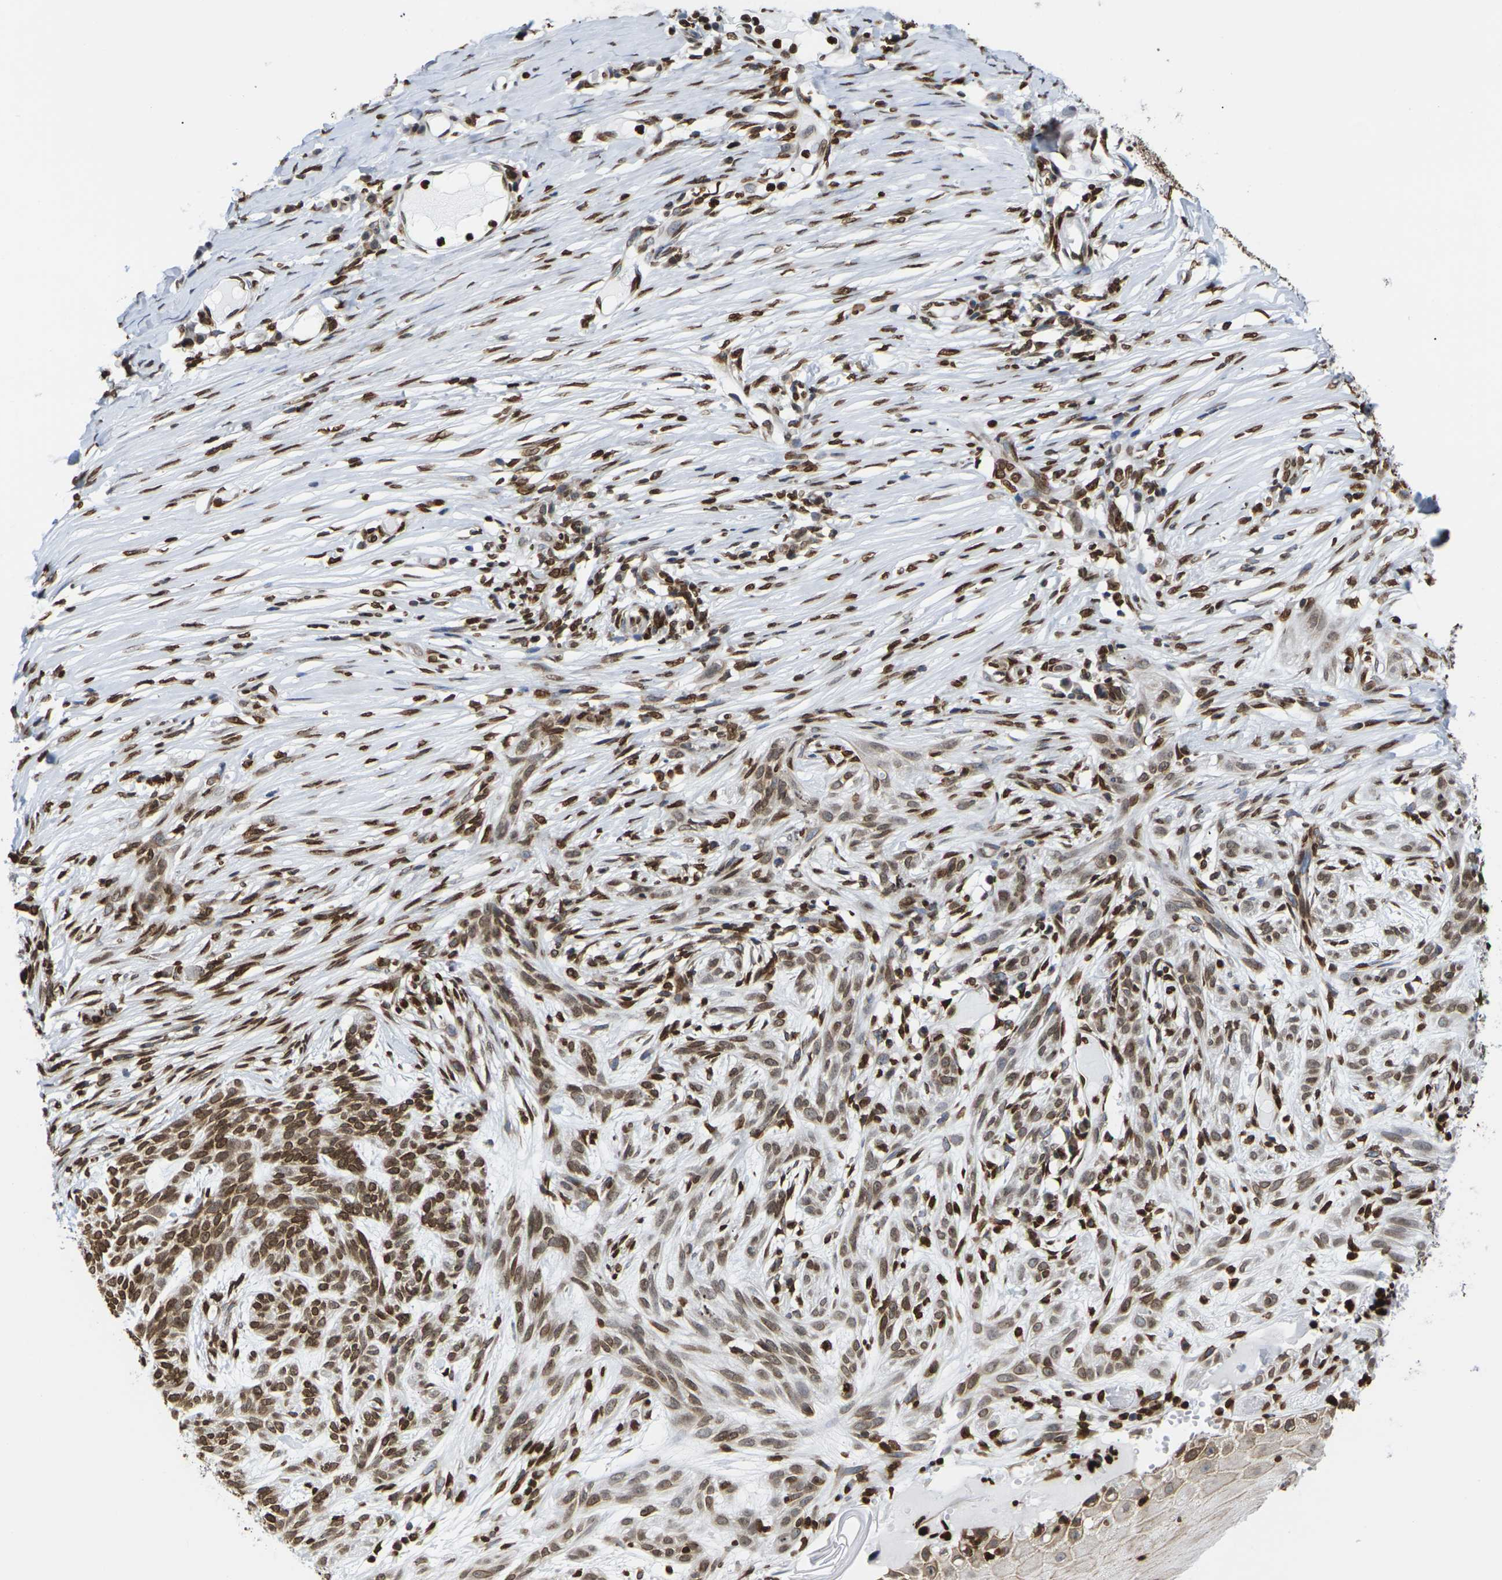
{"staining": {"intensity": "strong", "quantity": ">75%", "location": "cytoplasmic/membranous,nuclear"}, "tissue": "skin cancer", "cell_type": "Tumor cells", "image_type": "cancer", "snomed": [{"axis": "morphology", "description": "Basal cell carcinoma"}, {"axis": "topography", "description": "Skin"}], "caption": "Protein analysis of basal cell carcinoma (skin) tissue shows strong cytoplasmic/membranous and nuclear expression in approximately >75% of tumor cells.", "gene": "H2AC21", "patient": {"sex": "female", "age": 59}}